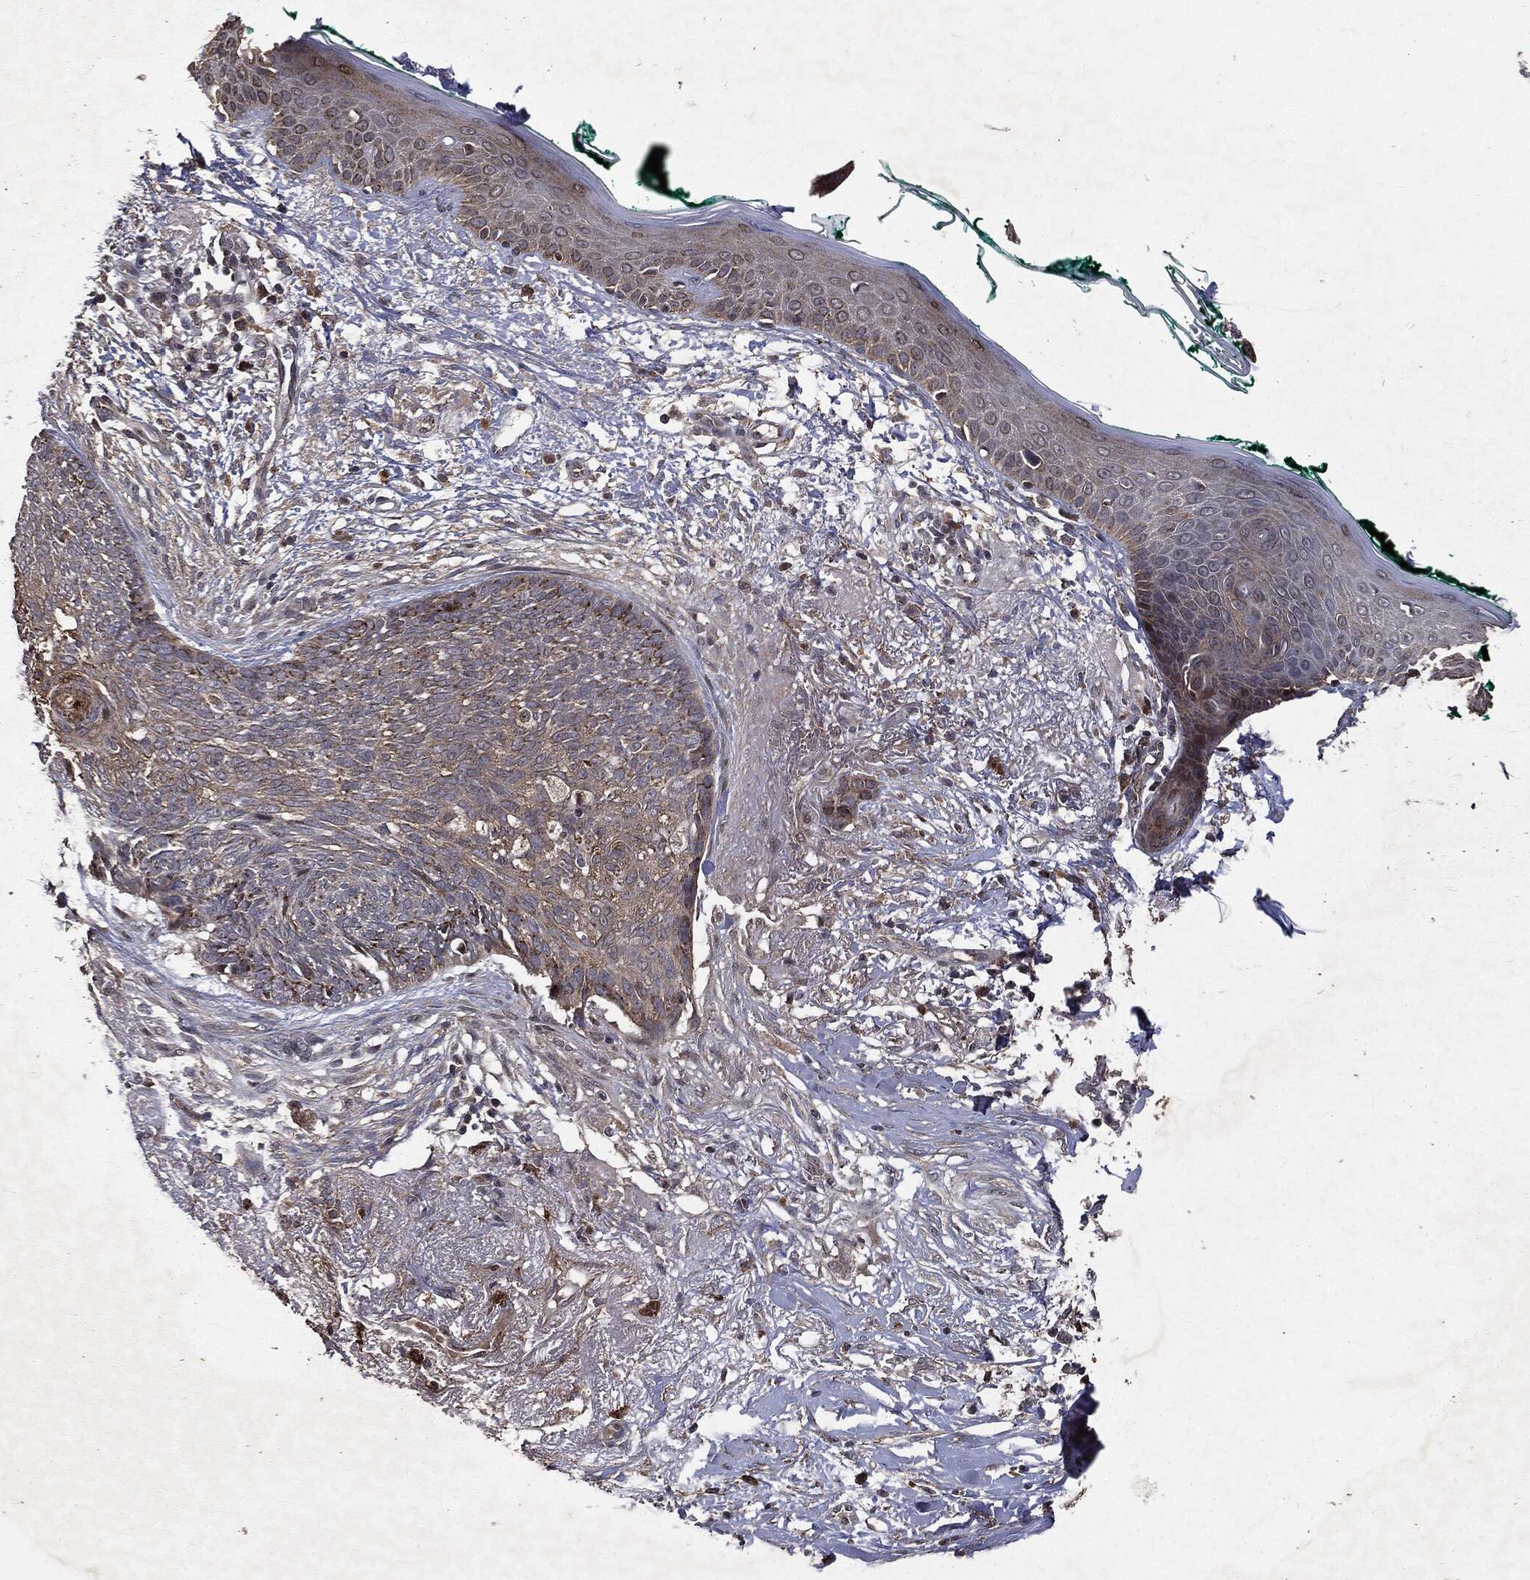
{"staining": {"intensity": "moderate", "quantity": "<25%", "location": "cytoplasmic/membranous"}, "tissue": "skin cancer", "cell_type": "Tumor cells", "image_type": "cancer", "snomed": [{"axis": "morphology", "description": "Normal tissue, NOS"}, {"axis": "morphology", "description": "Basal cell carcinoma"}, {"axis": "topography", "description": "Skin"}], "caption": "Skin cancer stained with DAB (3,3'-diaminobenzidine) immunohistochemistry (IHC) shows low levels of moderate cytoplasmic/membranous positivity in about <25% of tumor cells.", "gene": "PLPPR2", "patient": {"sex": "male", "age": 84}}